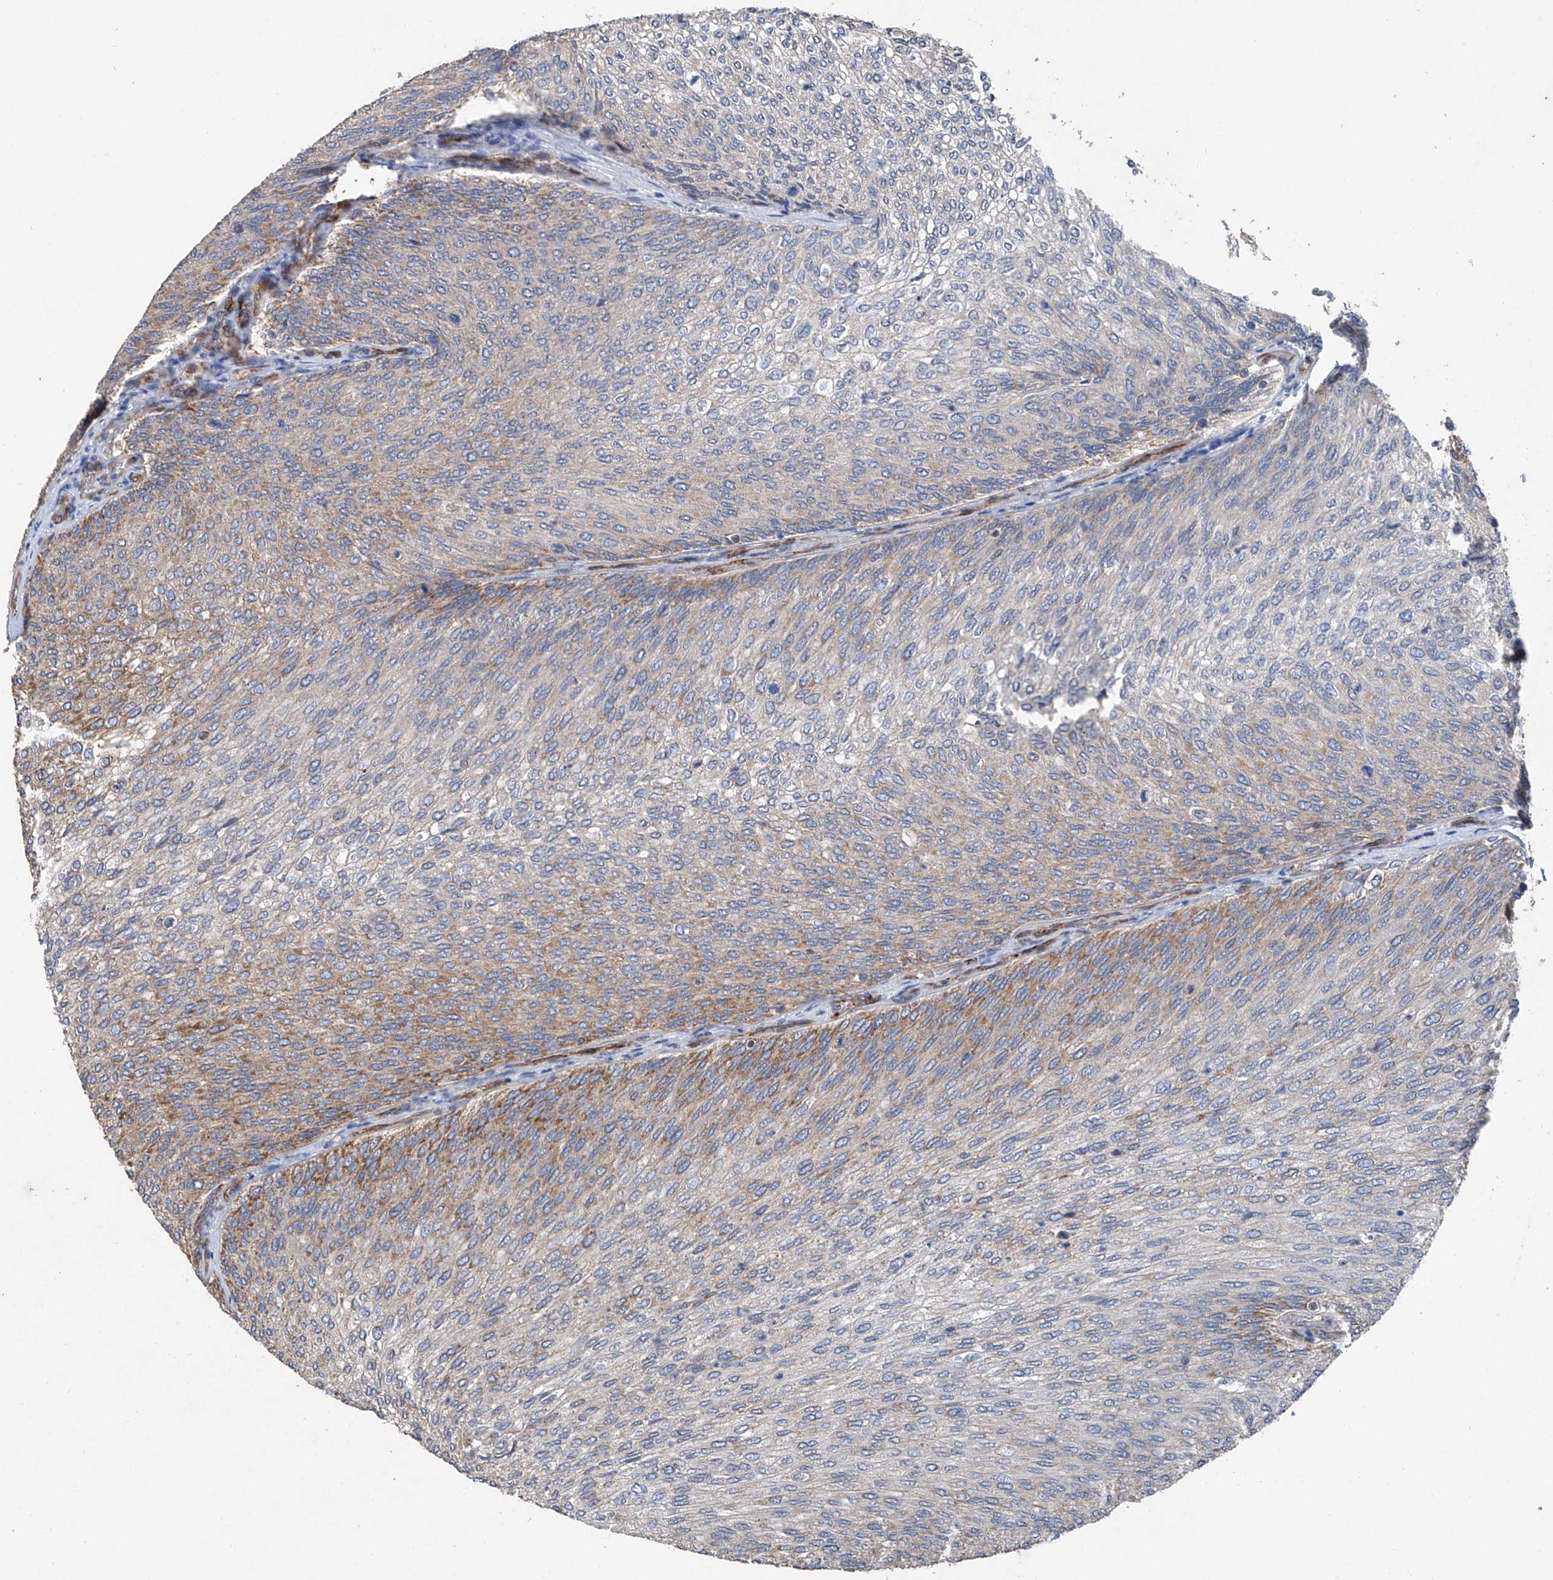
{"staining": {"intensity": "moderate", "quantity": "25%-75%", "location": "cytoplasmic/membranous"}, "tissue": "urothelial cancer", "cell_type": "Tumor cells", "image_type": "cancer", "snomed": [{"axis": "morphology", "description": "Urothelial carcinoma, Low grade"}, {"axis": "topography", "description": "Urinary bladder"}], "caption": "Tumor cells display moderate cytoplasmic/membranous staining in approximately 25%-75% of cells in urothelial cancer. Immunohistochemistry stains the protein of interest in brown and the nuclei are stained blue.", "gene": "BCKDHB", "patient": {"sex": "female", "age": 79}}